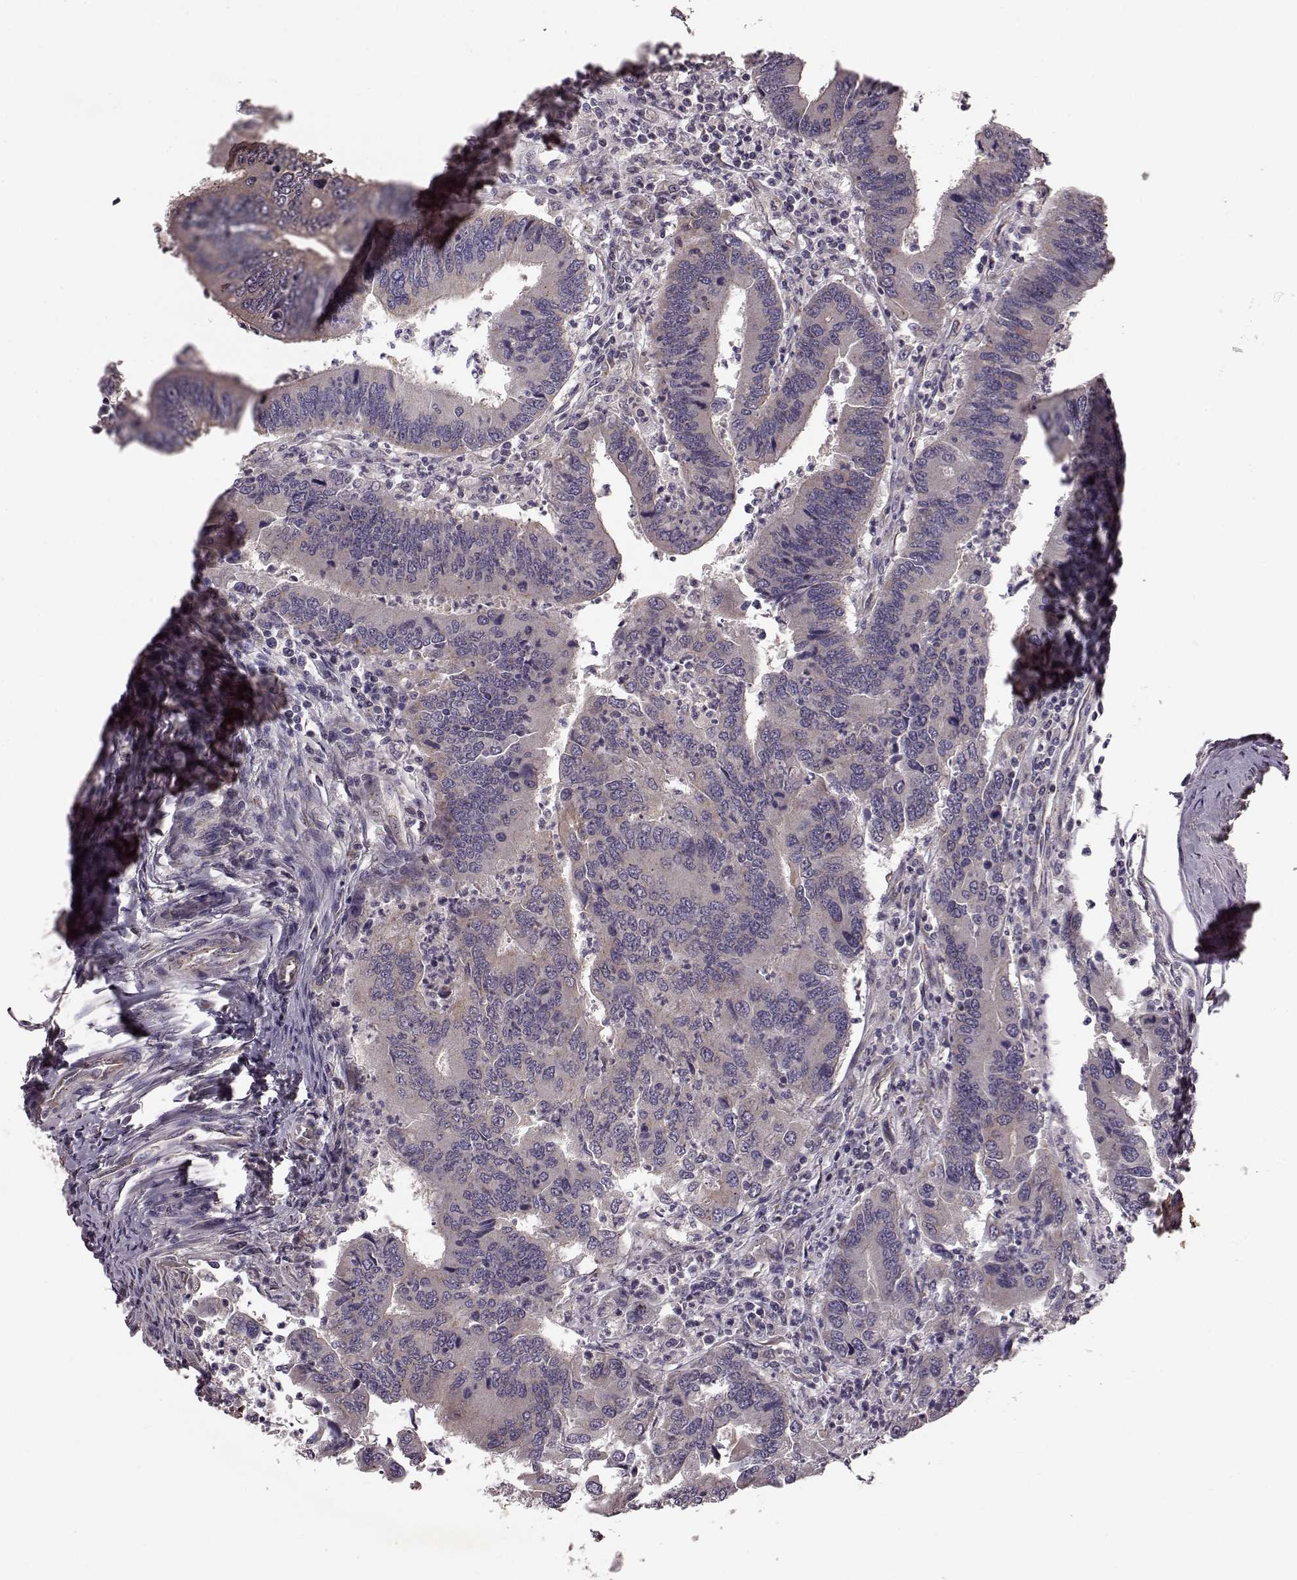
{"staining": {"intensity": "negative", "quantity": "none", "location": "none"}, "tissue": "colorectal cancer", "cell_type": "Tumor cells", "image_type": "cancer", "snomed": [{"axis": "morphology", "description": "Adenocarcinoma, NOS"}, {"axis": "topography", "description": "Colon"}], "caption": "This image is of colorectal cancer (adenocarcinoma) stained with immunohistochemistry (IHC) to label a protein in brown with the nuclei are counter-stained blue. There is no positivity in tumor cells.", "gene": "NTF3", "patient": {"sex": "female", "age": 67}}